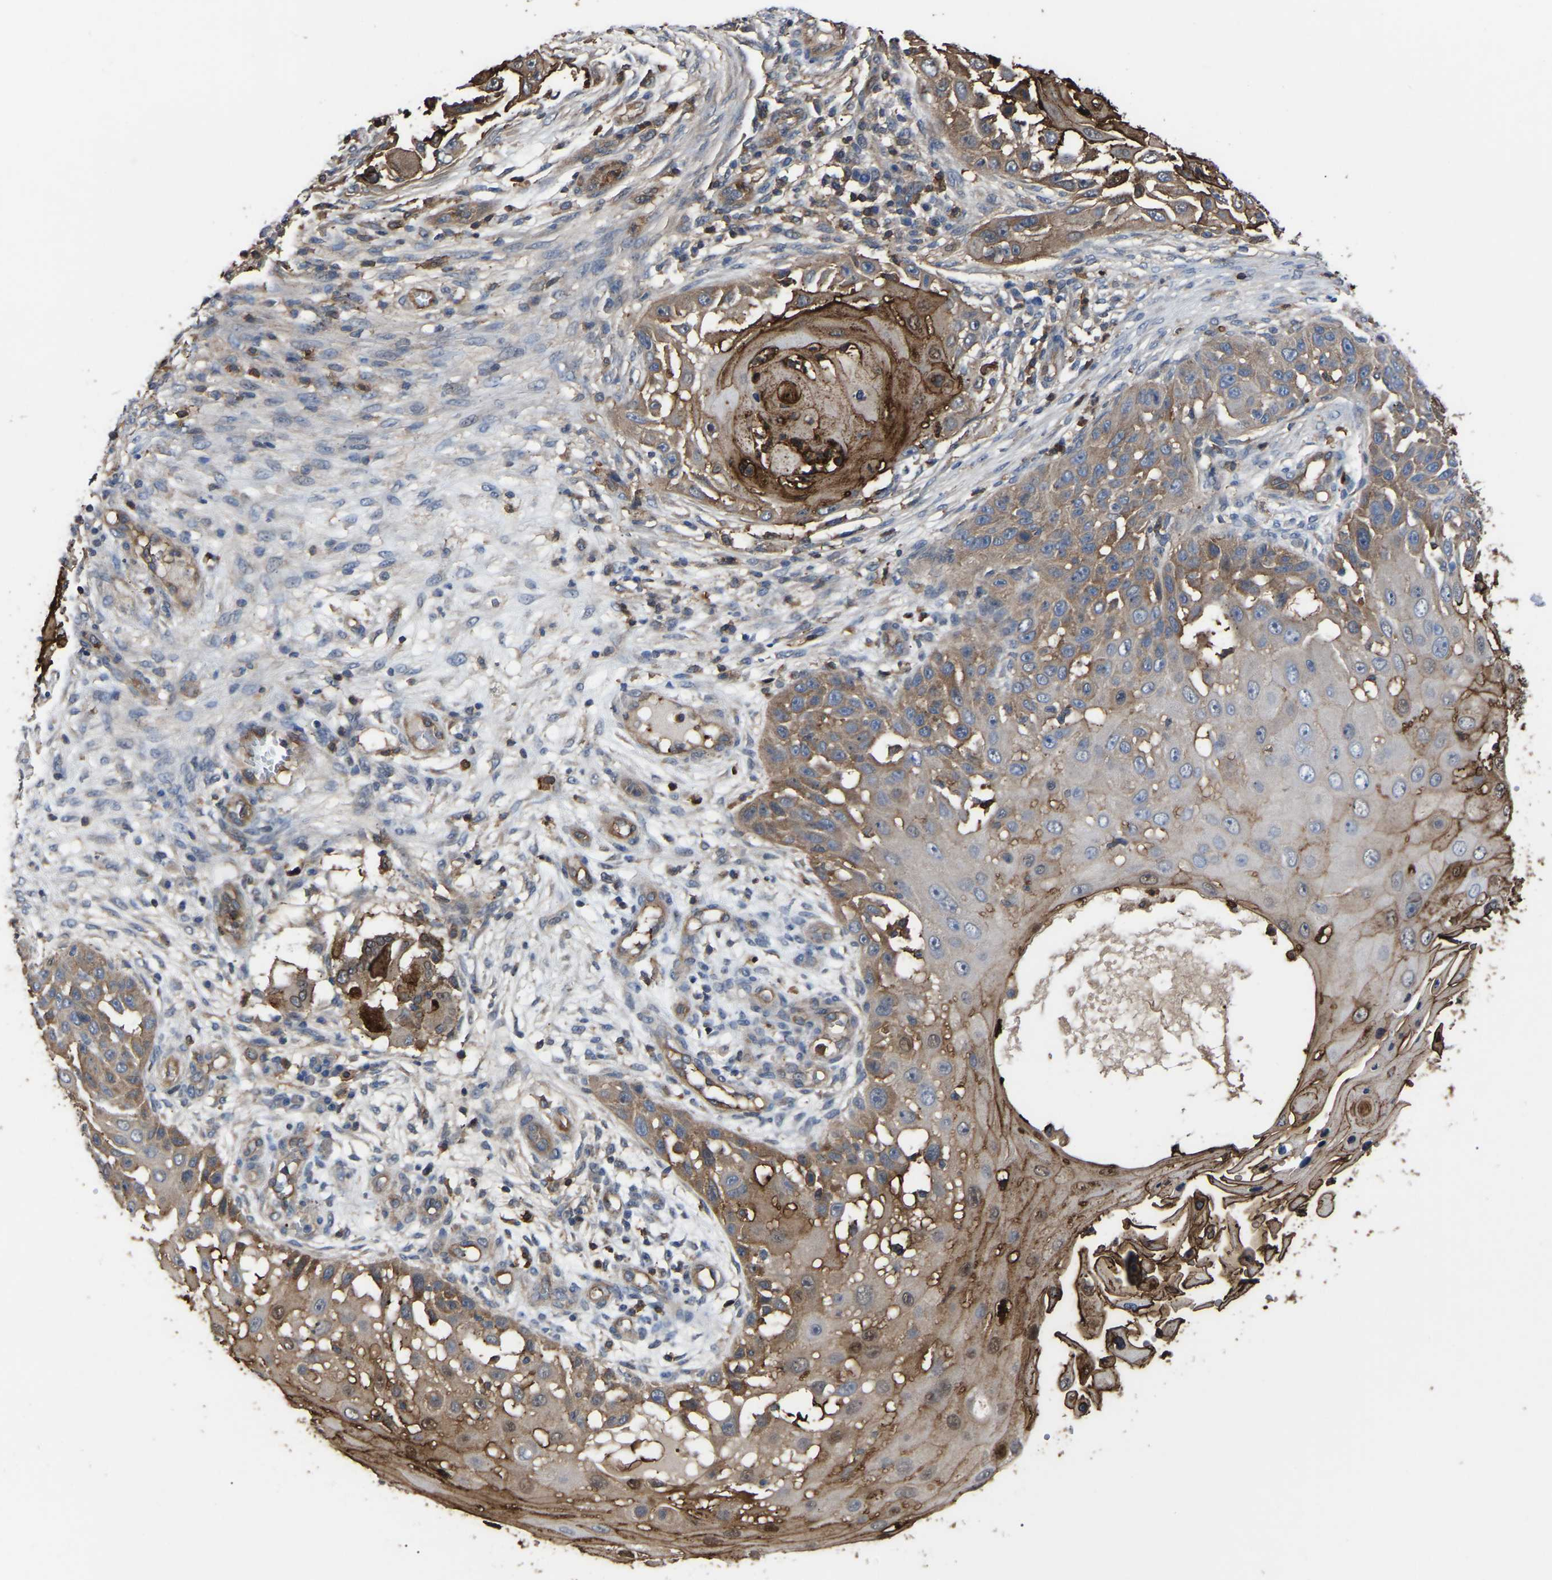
{"staining": {"intensity": "strong", "quantity": "25%-75%", "location": "cytoplasmic/membranous"}, "tissue": "skin cancer", "cell_type": "Tumor cells", "image_type": "cancer", "snomed": [{"axis": "morphology", "description": "Squamous cell carcinoma, NOS"}, {"axis": "topography", "description": "Skin"}], "caption": "DAB (3,3'-diaminobenzidine) immunohistochemical staining of human skin cancer shows strong cytoplasmic/membranous protein staining in approximately 25%-75% of tumor cells.", "gene": "CIT", "patient": {"sex": "female", "age": 44}}